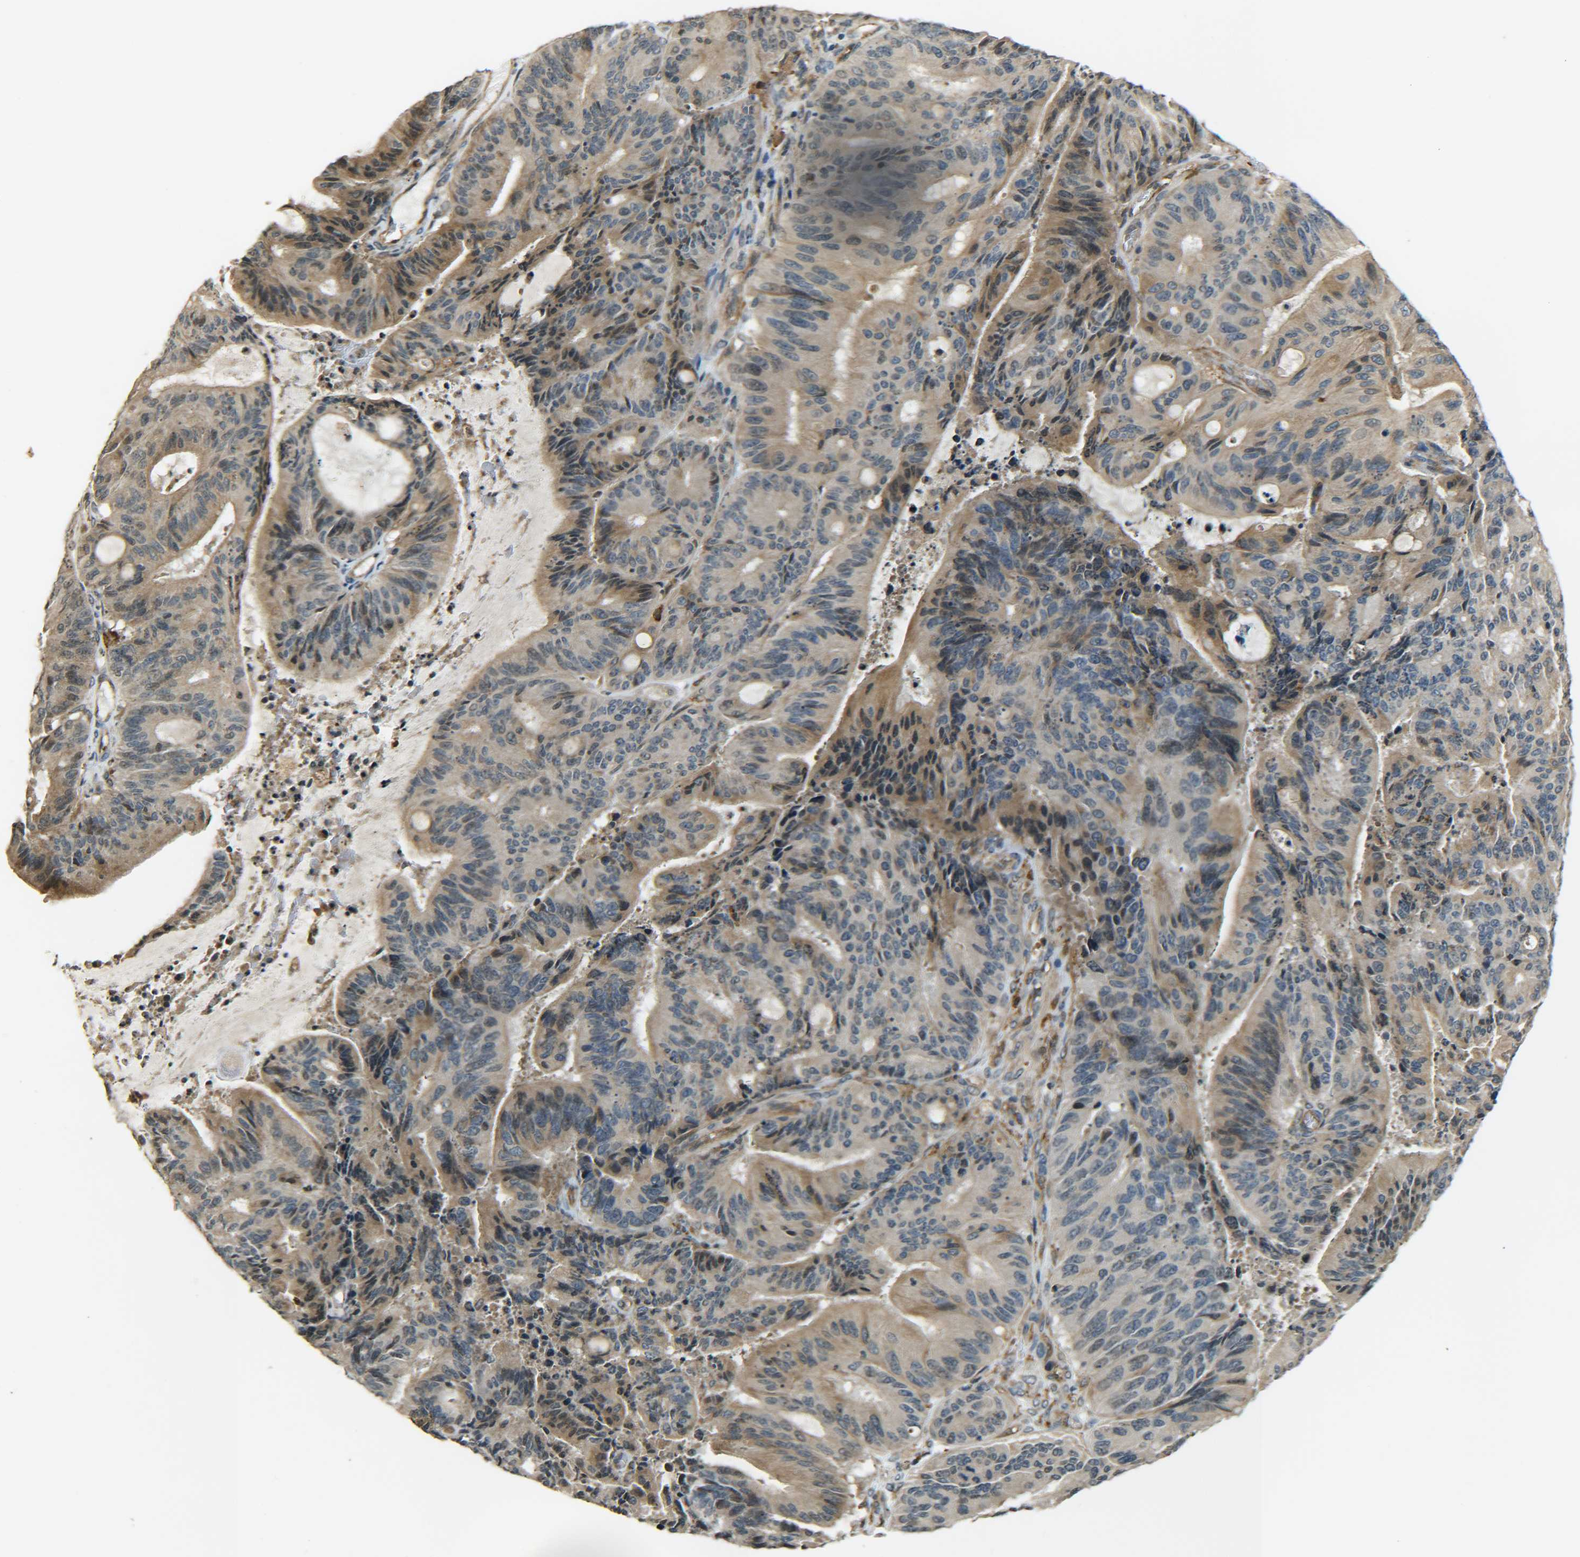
{"staining": {"intensity": "moderate", "quantity": "25%-75%", "location": "cytoplasmic/membranous"}, "tissue": "liver cancer", "cell_type": "Tumor cells", "image_type": "cancer", "snomed": [{"axis": "morphology", "description": "Cholangiocarcinoma"}, {"axis": "topography", "description": "Liver"}], "caption": "Cholangiocarcinoma (liver) was stained to show a protein in brown. There is medium levels of moderate cytoplasmic/membranous staining in approximately 25%-75% of tumor cells.", "gene": "DAB2", "patient": {"sex": "female", "age": 73}}